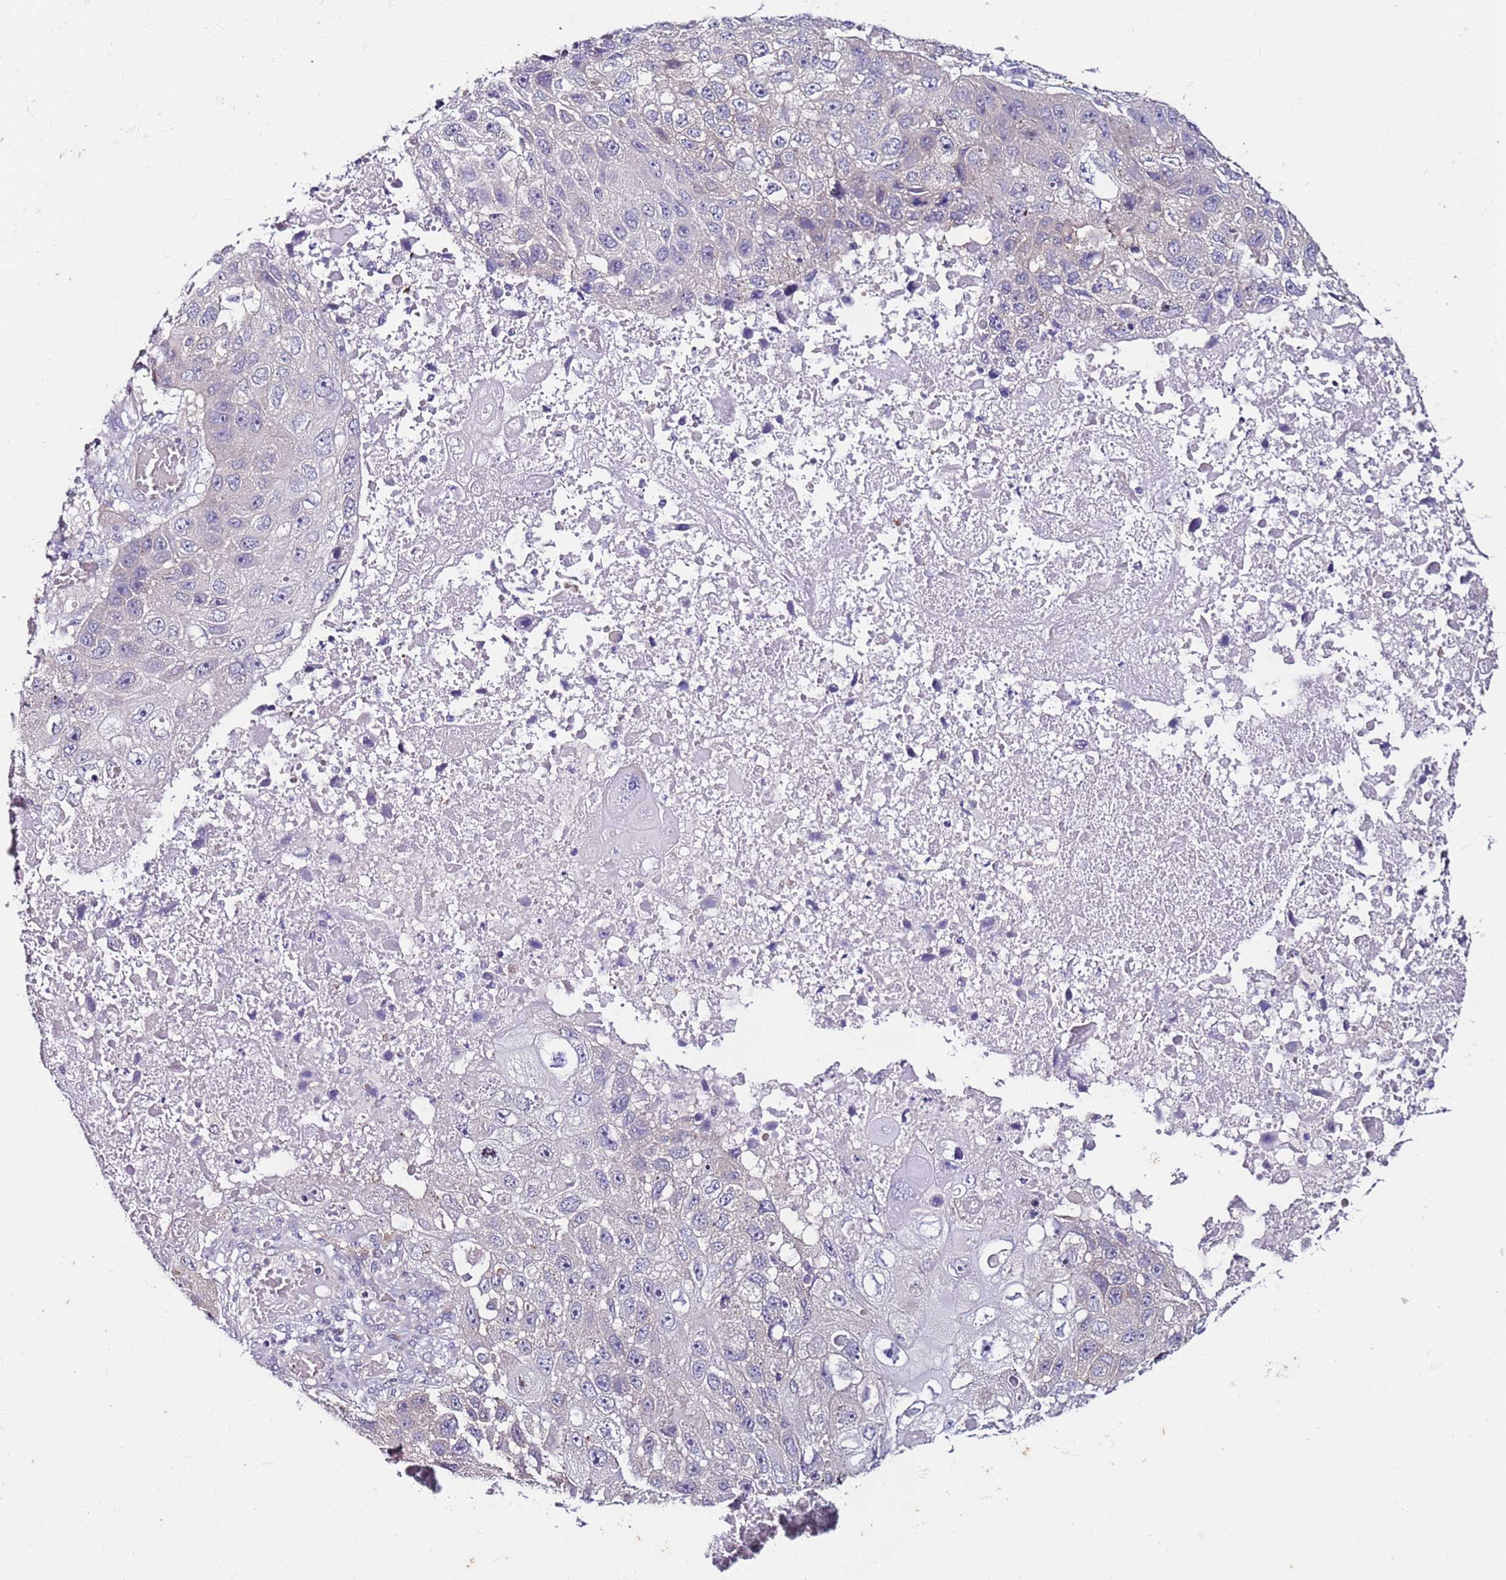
{"staining": {"intensity": "negative", "quantity": "none", "location": "none"}, "tissue": "lung cancer", "cell_type": "Tumor cells", "image_type": "cancer", "snomed": [{"axis": "morphology", "description": "Squamous cell carcinoma, NOS"}, {"axis": "topography", "description": "Lung"}], "caption": "There is no significant positivity in tumor cells of lung squamous cell carcinoma.", "gene": "SRRM5", "patient": {"sex": "male", "age": 61}}